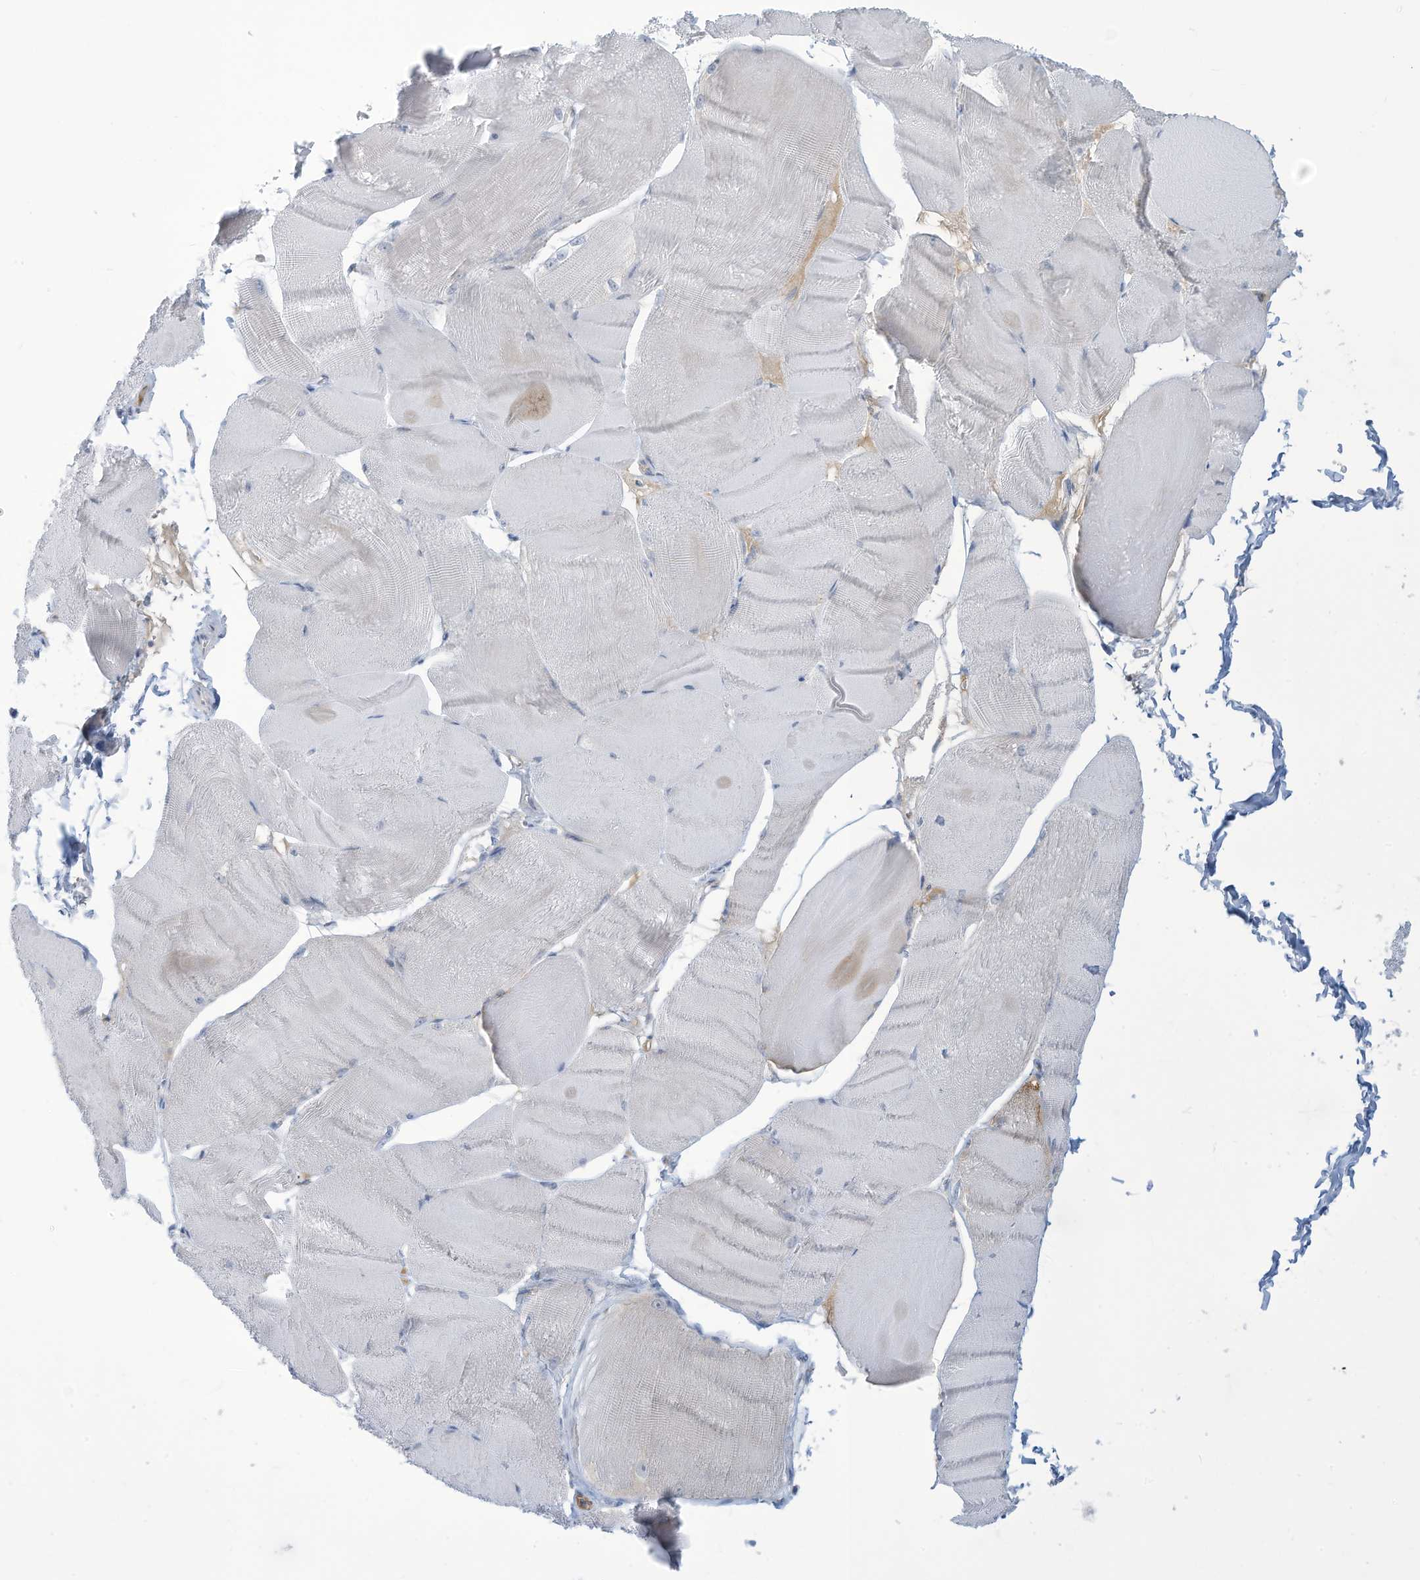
{"staining": {"intensity": "negative", "quantity": "none", "location": "none"}, "tissue": "skeletal muscle", "cell_type": "Myocytes", "image_type": "normal", "snomed": [{"axis": "morphology", "description": "Normal tissue, NOS"}, {"axis": "morphology", "description": "Basal cell carcinoma"}, {"axis": "topography", "description": "Skeletal muscle"}], "caption": "The micrograph exhibits no staining of myocytes in benign skeletal muscle. (DAB (3,3'-diaminobenzidine) IHC with hematoxylin counter stain).", "gene": "NLN", "patient": {"sex": "female", "age": 64}}